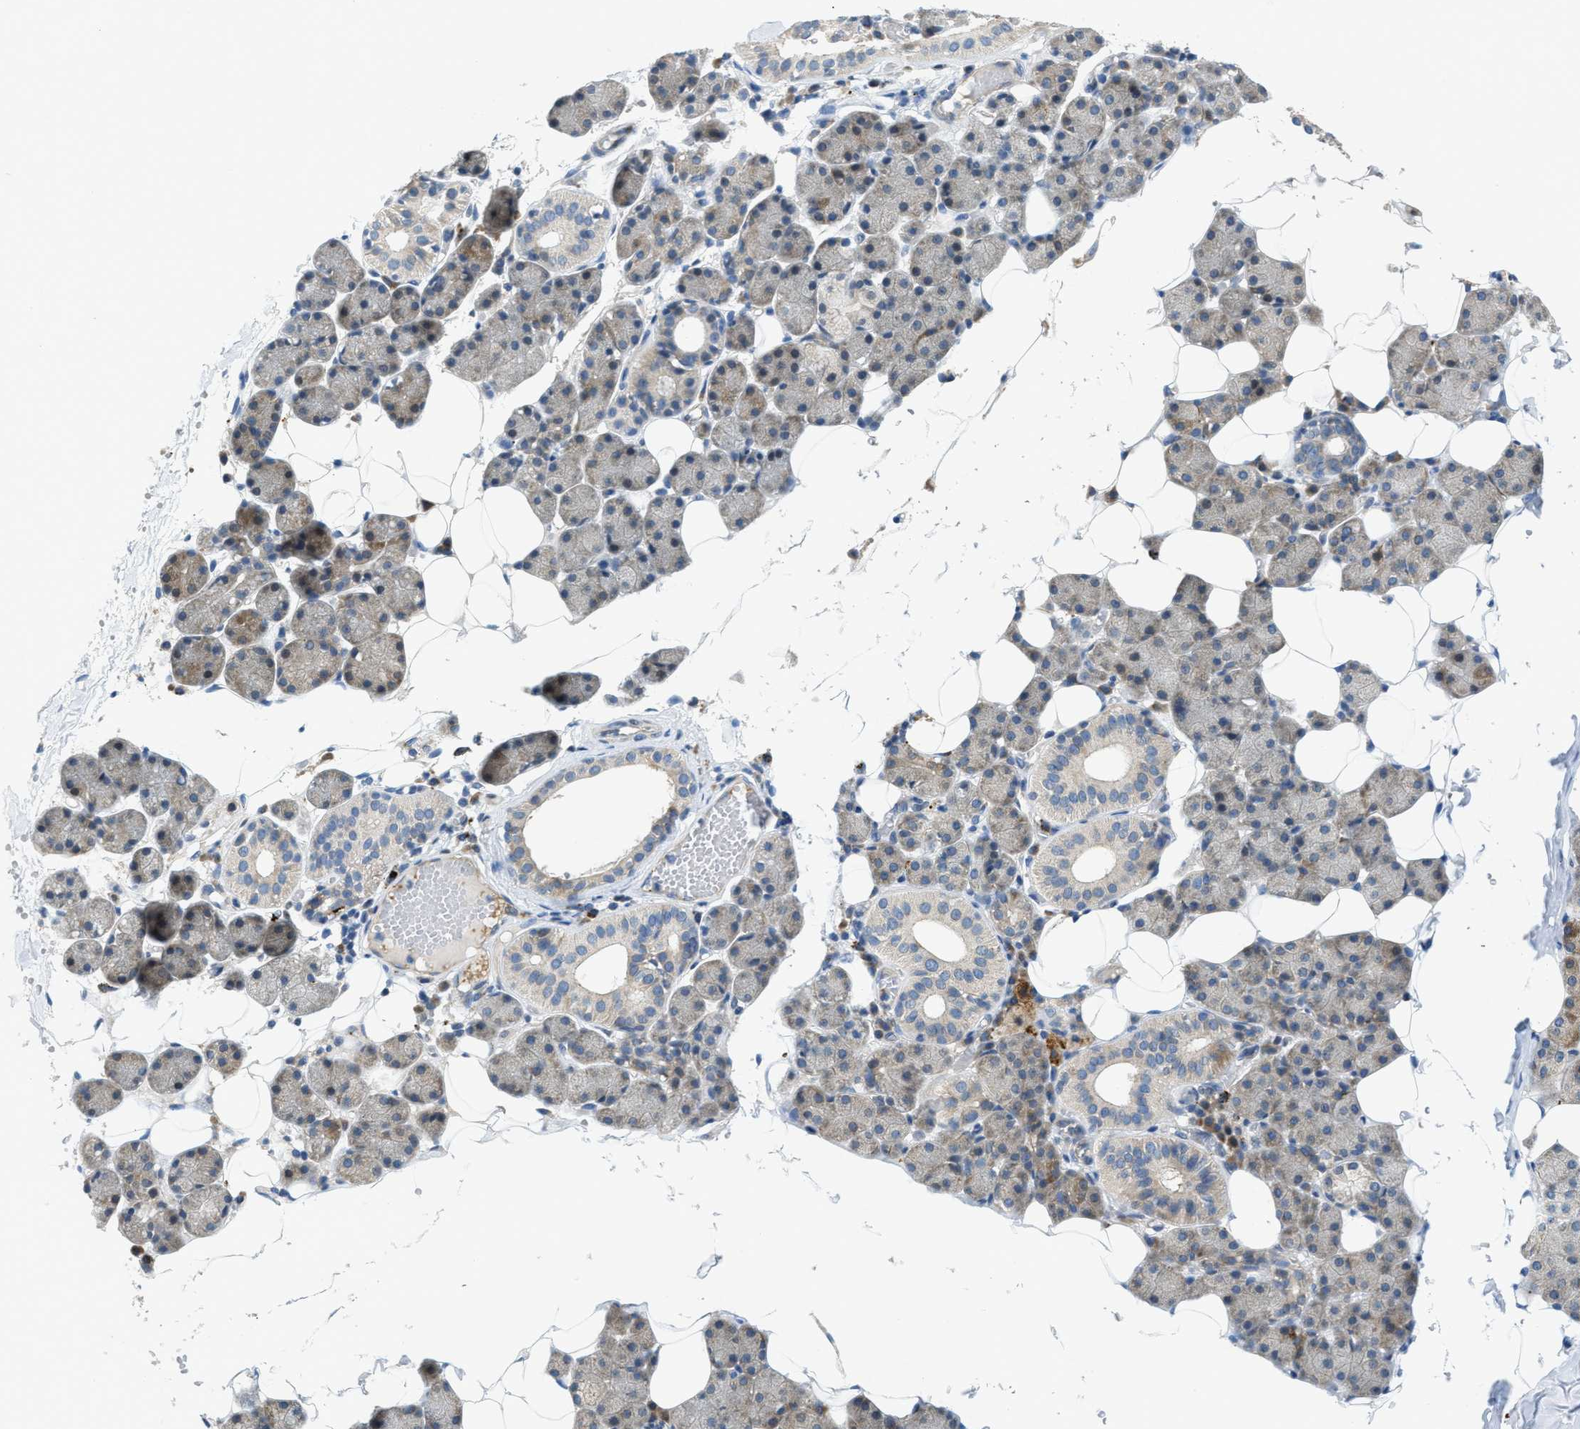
{"staining": {"intensity": "moderate", "quantity": "<25%", "location": "cytoplasmic/membranous"}, "tissue": "salivary gland", "cell_type": "Glandular cells", "image_type": "normal", "snomed": [{"axis": "morphology", "description": "Normal tissue, NOS"}, {"axis": "topography", "description": "Salivary gland"}], "caption": "Benign salivary gland demonstrates moderate cytoplasmic/membranous expression in about <25% of glandular cells.", "gene": "KLHDC10", "patient": {"sex": "female", "age": 33}}